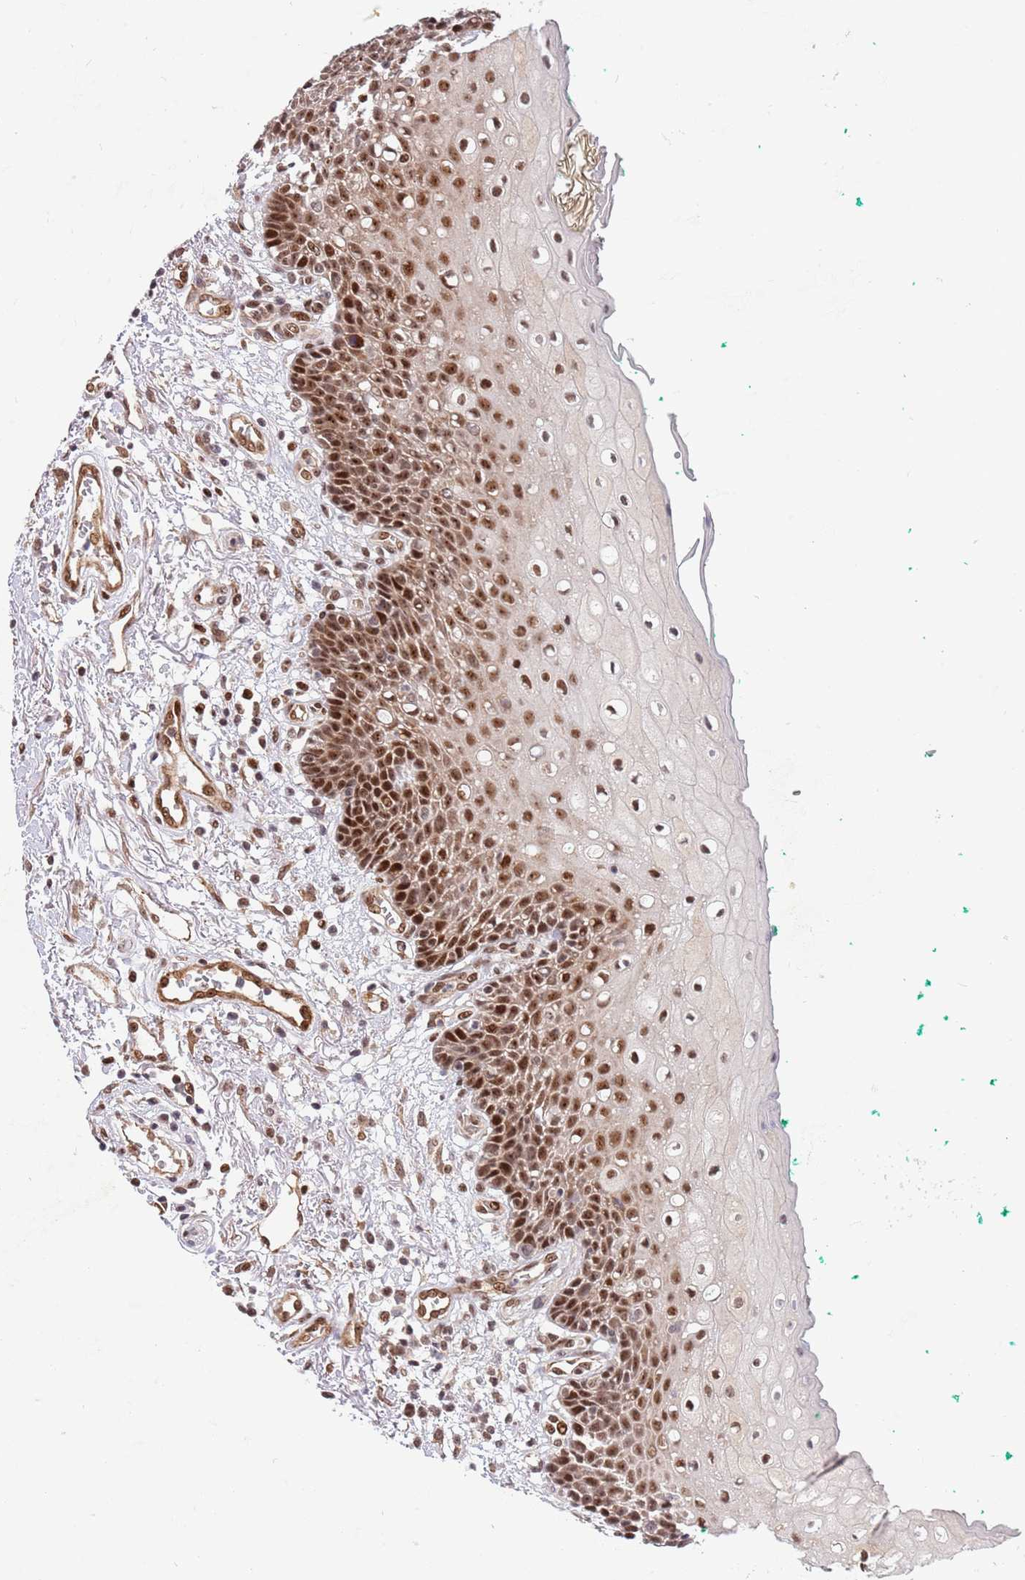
{"staining": {"intensity": "moderate", "quantity": ">75%", "location": "nuclear"}, "tissue": "oral mucosa", "cell_type": "Squamous epithelial cells", "image_type": "normal", "snomed": [{"axis": "morphology", "description": "Normal tissue, NOS"}, {"axis": "morphology", "description": "Squamous cell carcinoma, NOS"}, {"axis": "topography", "description": "Oral tissue"}, {"axis": "topography", "description": "Tounge, NOS"}, {"axis": "topography", "description": "Head-Neck"}], "caption": "Moderate nuclear positivity is seen in about >75% of squamous epithelial cells in normal oral mucosa.", "gene": "TBX10", "patient": {"sex": "male", "age": 79}}